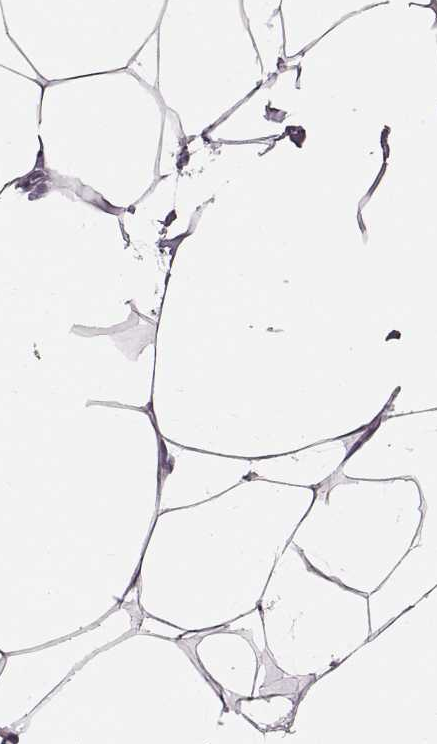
{"staining": {"intensity": "negative", "quantity": "none", "location": "none"}, "tissue": "breast", "cell_type": "Adipocytes", "image_type": "normal", "snomed": [{"axis": "morphology", "description": "Normal tissue, NOS"}, {"axis": "topography", "description": "Breast"}], "caption": "Breast was stained to show a protein in brown. There is no significant expression in adipocytes. (DAB (3,3'-diaminobenzidine) immunohistochemistry, high magnification).", "gene": "TCHHL1", "patient": {"sex": "female", "age": 32}}